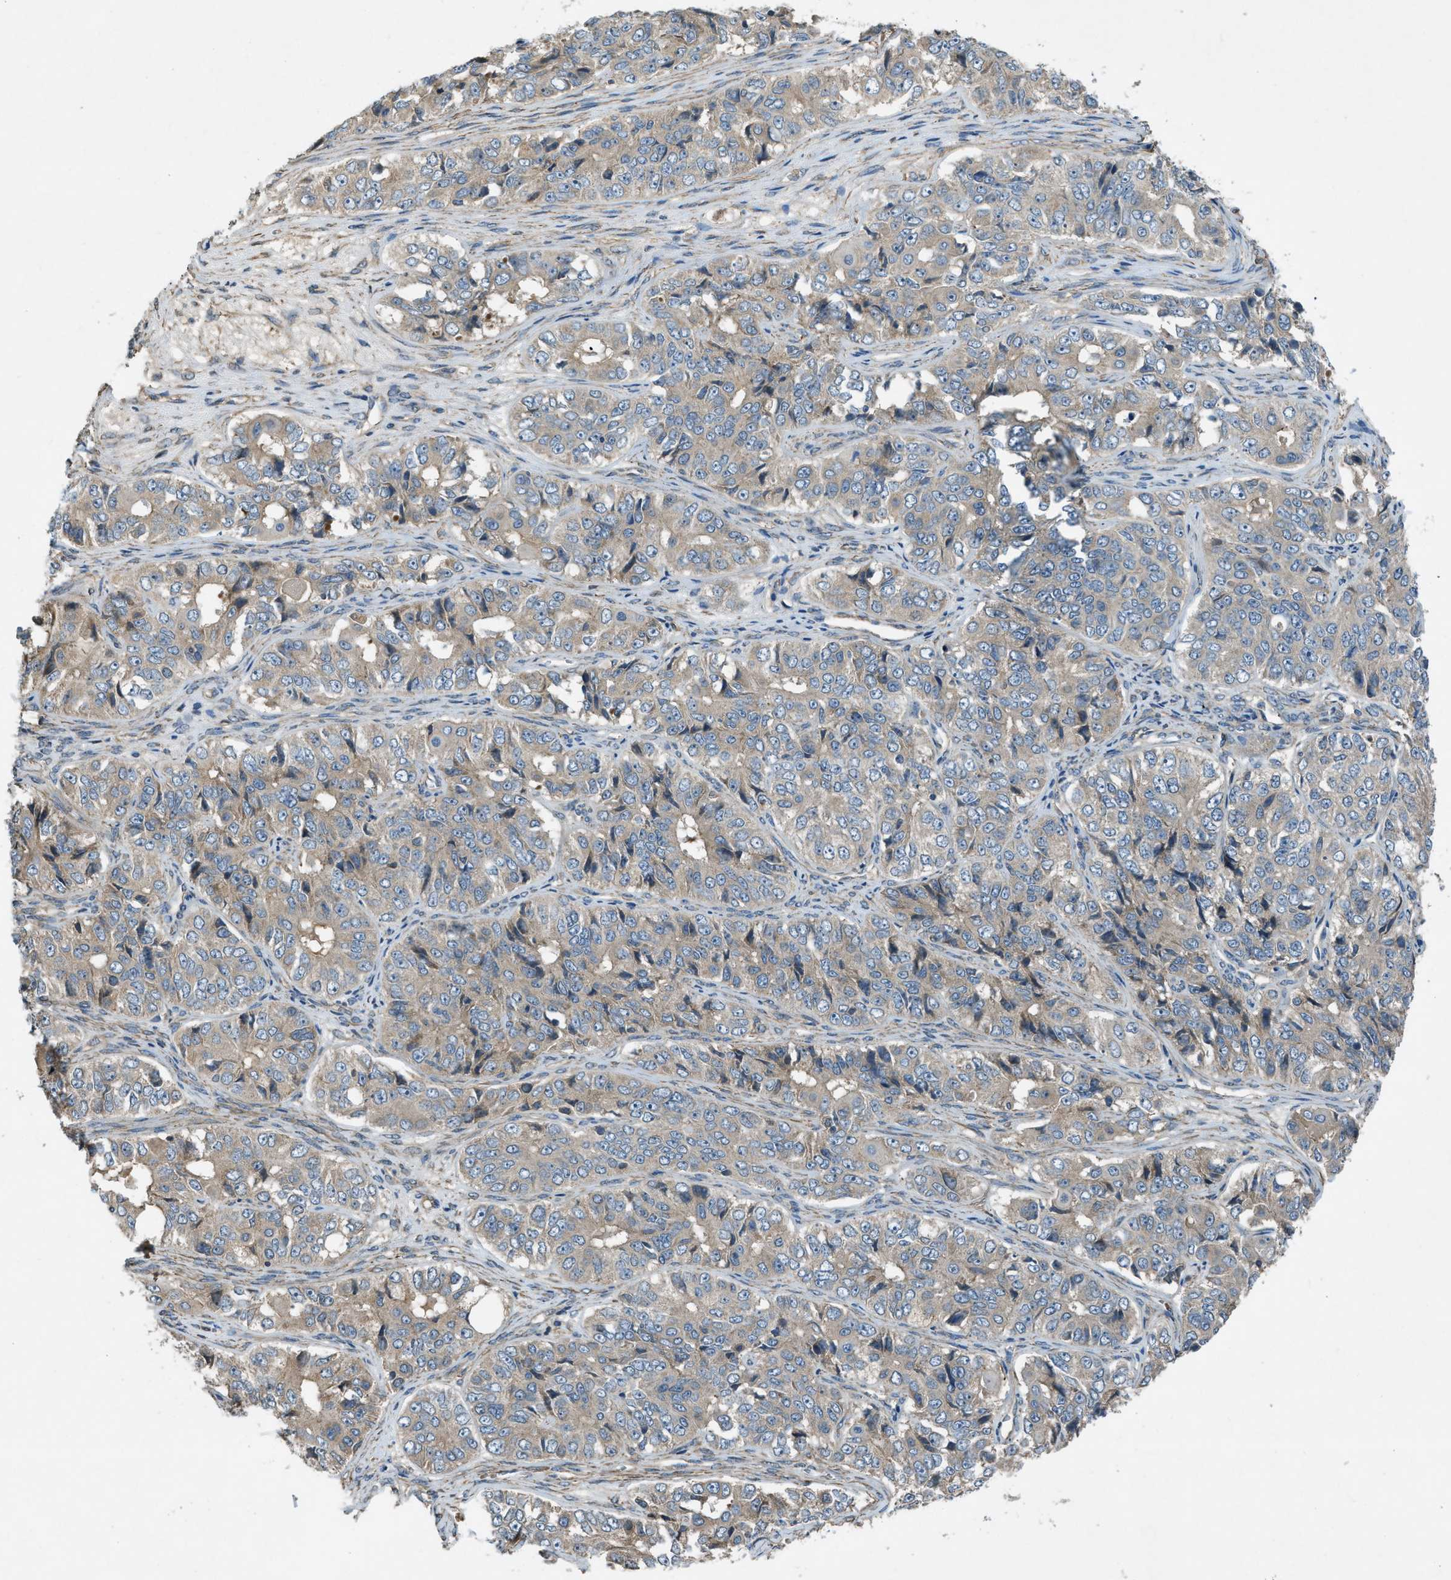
{"staining": {"intensity": "weak", "quantity": ">75%", "location": "cytoplasmic/membranous"}, "tissue": "ovarian cancer", "cell_type": "Tumor cells", "image_type": "cancer", "snomed": [{"axis": "morphology", "description": "Carcinoma, endometroid"}, {"axis": "topography", "description": "Ovary"}], "caption": "Ovarian cancer stained for a protein shows weak cytoplasmic/membranous positivity in tumor cells. (DAB = brown stain, brightfield microscopy at high magnification).", "gene": "VEZT", "patient": {"sex": "female", "age": 51}}